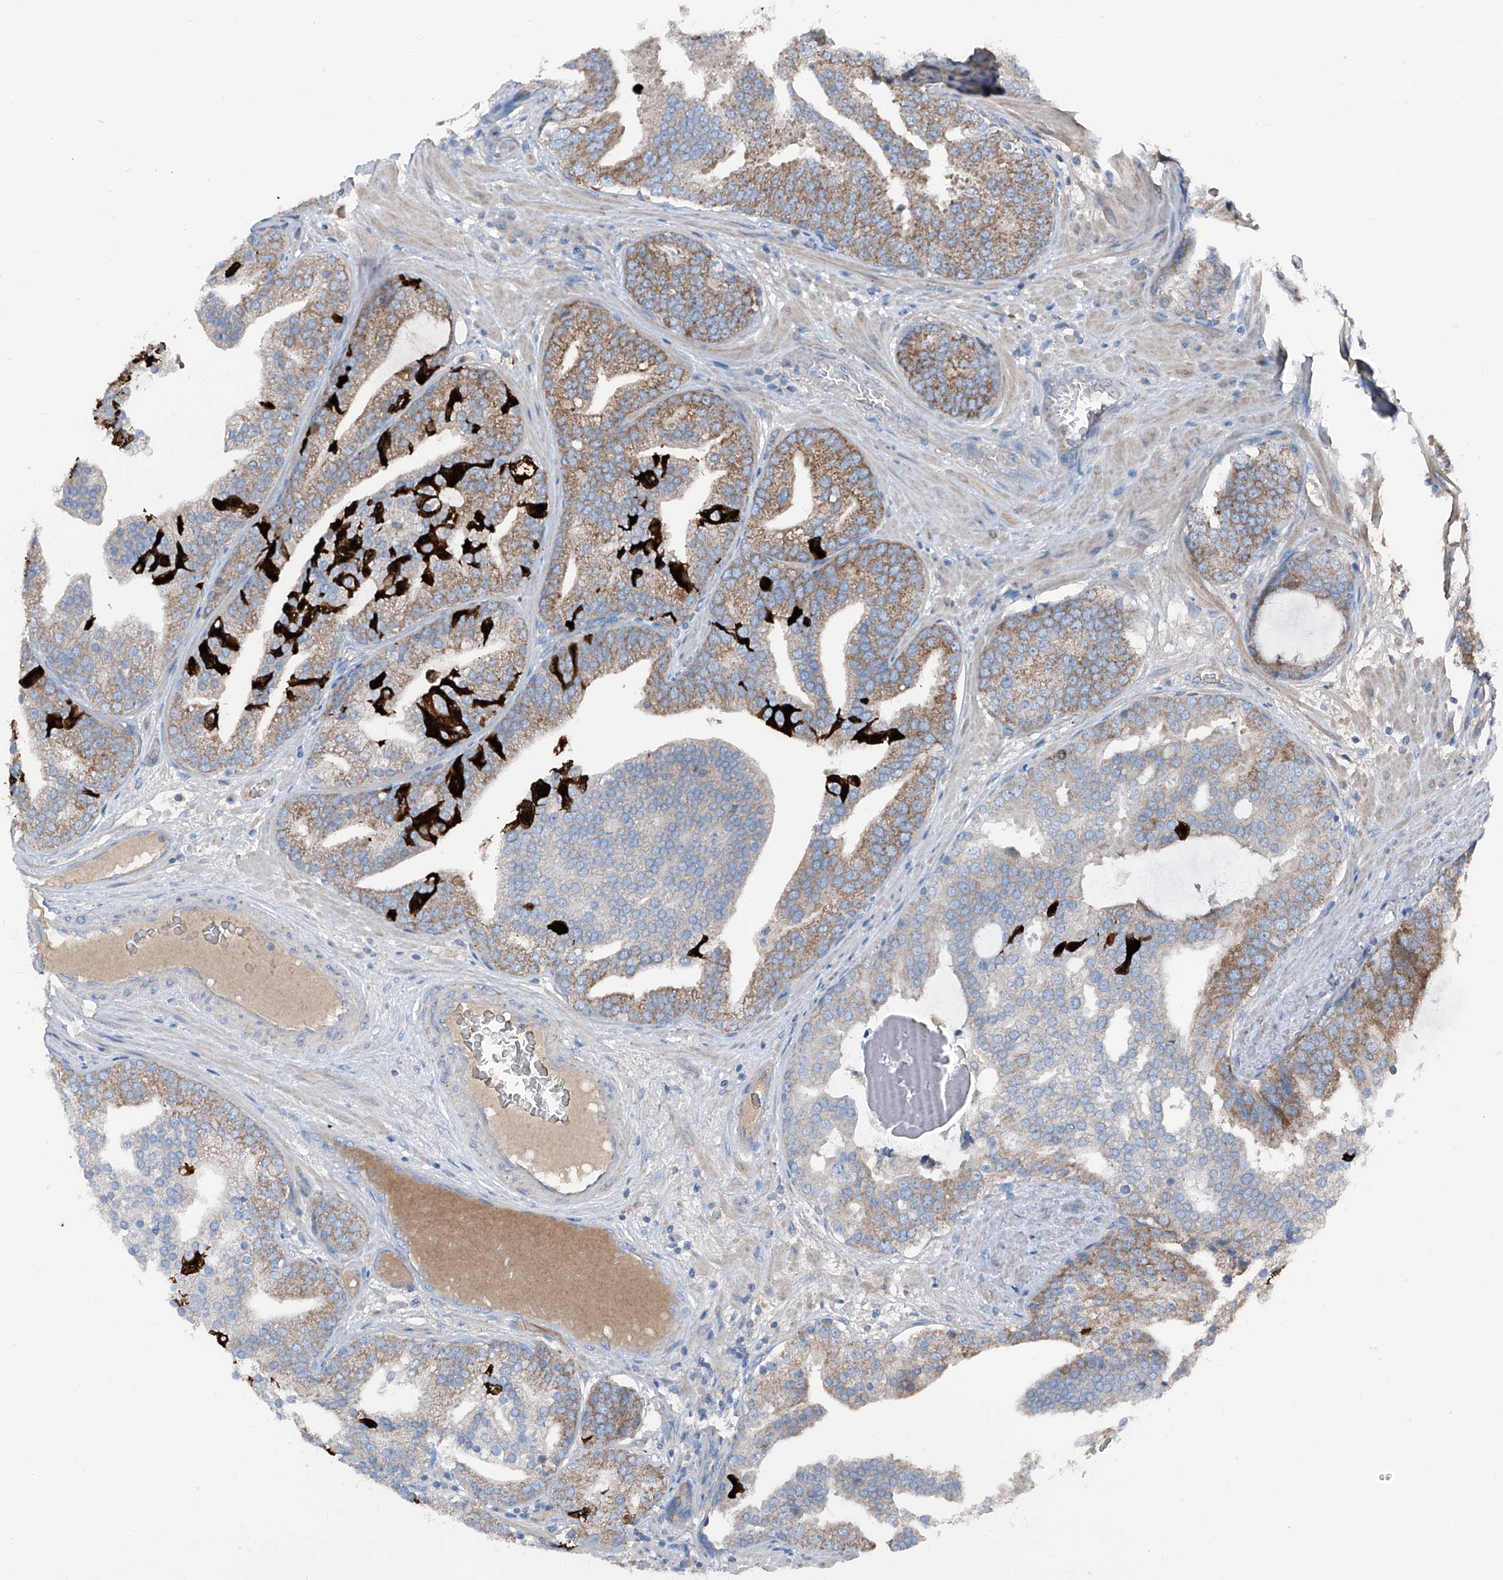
{"staining": {"intensity": "moderate", "quantity": "25%-75%", "location": "cytoplasmic/membranous"}, "tissue": "prostate cancer", "cell_type": "Tumor cells", "image_type": "cancer", "snomed": [{"axis": "morphology", "description": "Adenocarcinoma, Low grade"}, {"axis": "topography", "description": "Prostate"}], "caption": "Prostate cancer (low-grade adenocarcinoma) tissue exhibits moderate cytoplasmic/membranous positivity in approximately 25%-75% of tumor cells", "gene": "GPAT3", "patient": {"sex": "male", "age": 67}}